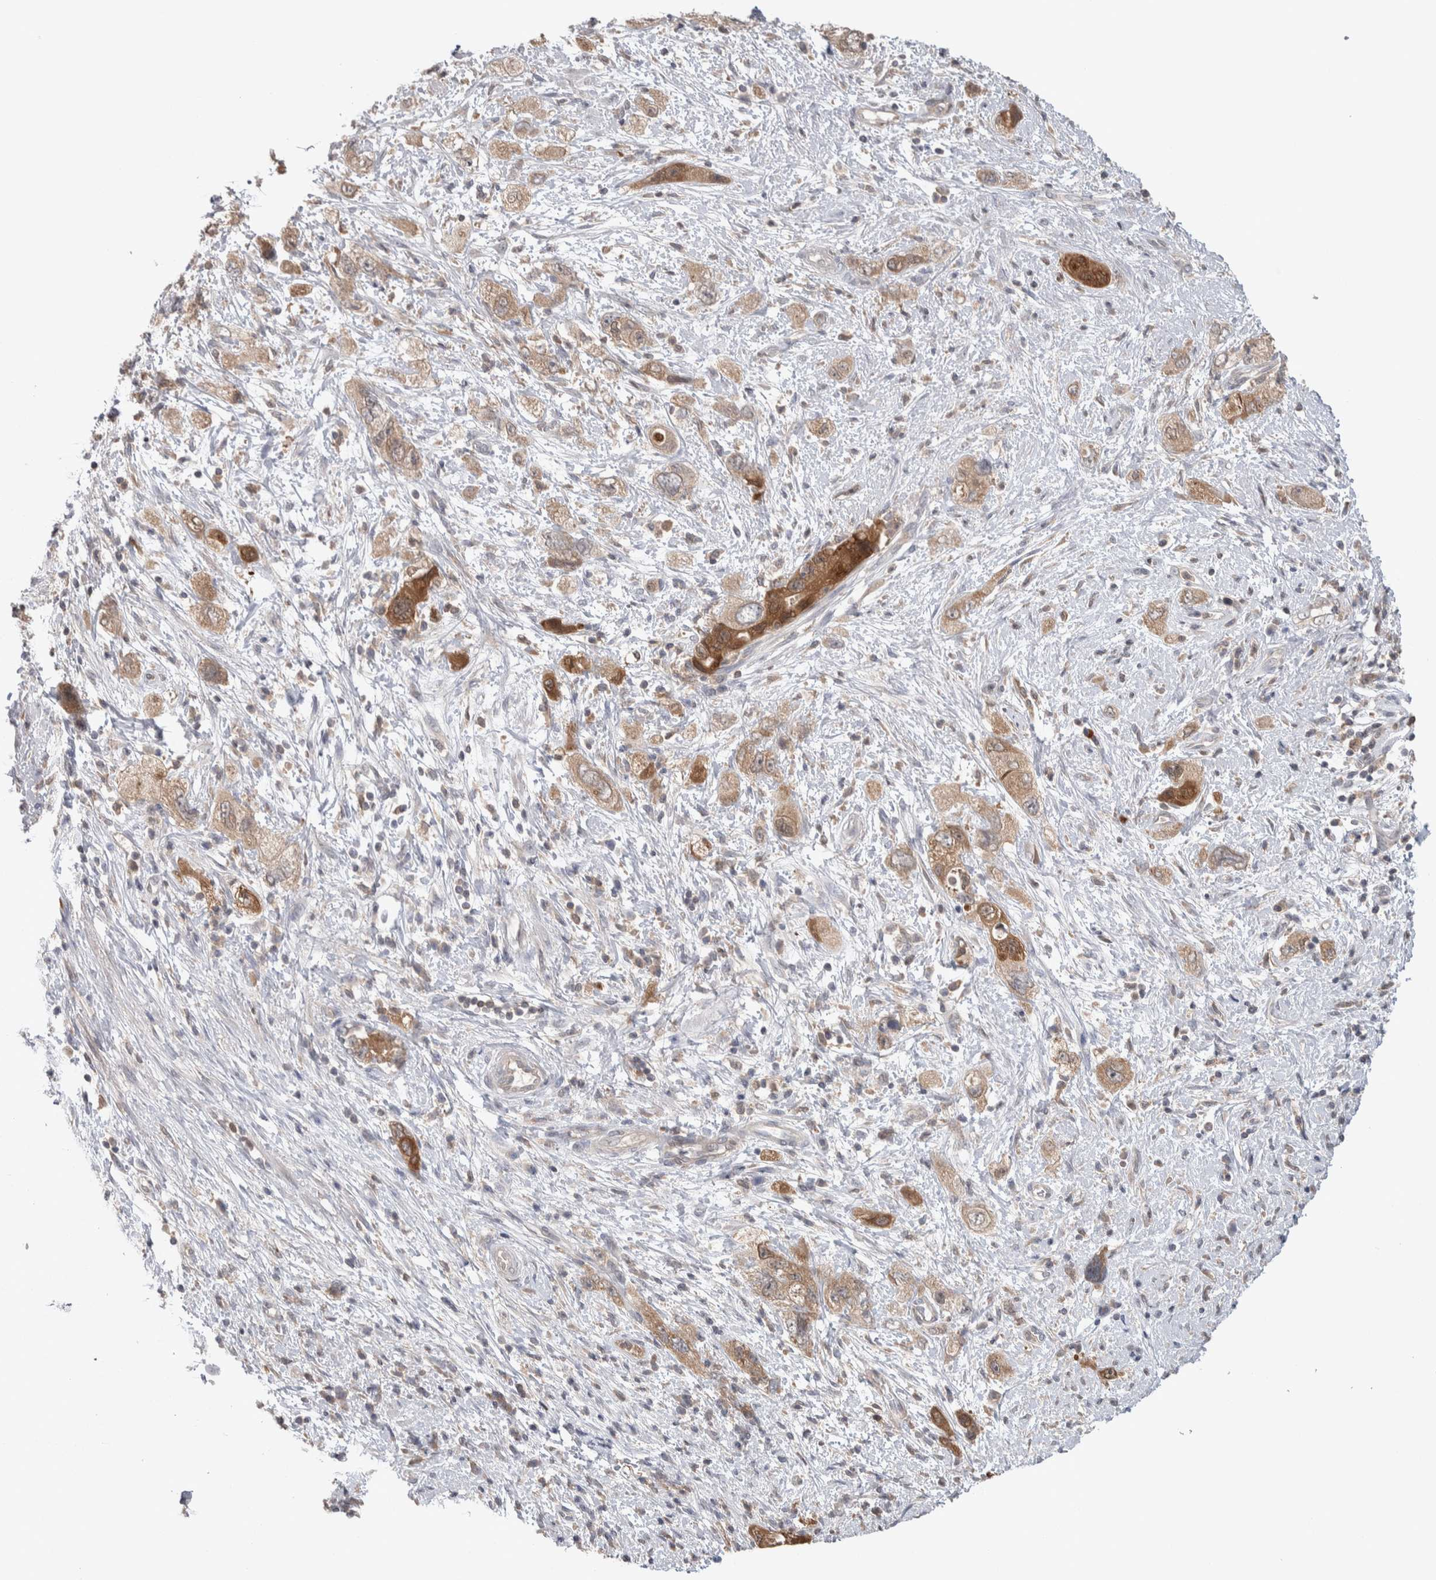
{"staining": {"intensity": "moderate", "quantity": ">75%", "location": "cytoplasmic/membranous,nuclear"}, "tissue": "pancreatic cancer", "cell_type": "Tumor cells", "image_type": "cancer", "snomed": [{"axis": "morphology", "description": "Adenocarcinoma, NOS"}, {"axis": "topography", "description": "Pancreas"}], "caption": "An immunohistochemistry histopathology image of neoplastic tissue is shown. Protein staining in brown labels moderate cytoplasmic/membranous and nuclear positivity in adenocarcinoma (pancreatic) within tumor cells. The staining was performed using DAB, with brown indicating positive protein expression. Nuclei are stained blue with hematoxylin.", "gene": "HTATIP2", "patient": {"sex": "female", "age": 73}}